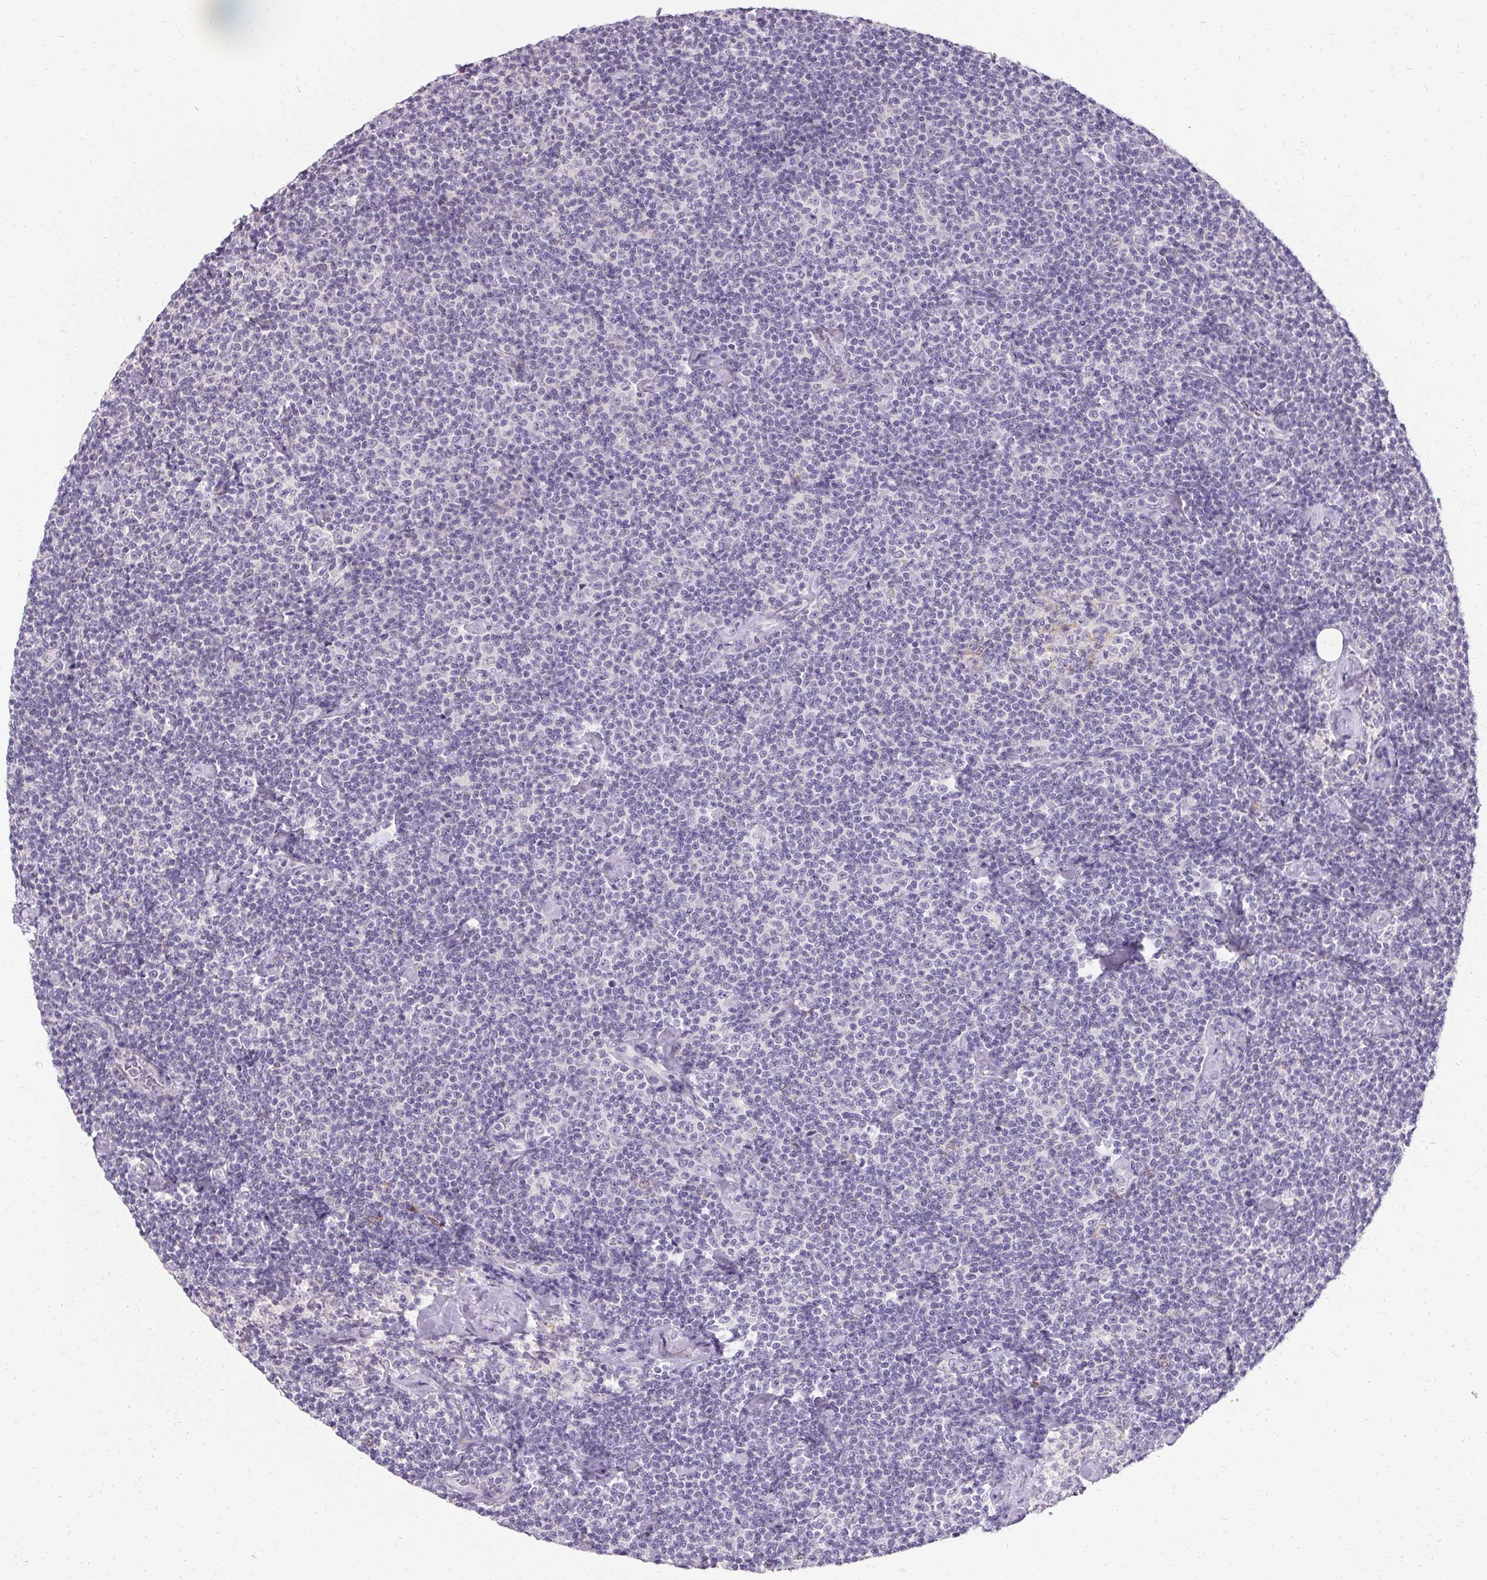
{"staining": {"intensity": "negative", "quantity": "none", "location": "none"}, "tissue": "lymphoma", "cell_type": "Tumor cells", "image_type": "cancer", "snomed": [{"axis": "morphology", "description": "Malignant lymphoma, non-Hodgkin's type, Low grade"}, {"axis": "topography", "description": "Lymph node"}], "caption": "Immunohistochemistry of lymphoma shows no expression in tumor cells.", "gene": "HSD17B3", "patient": {"sex": "male", "age": 81}}